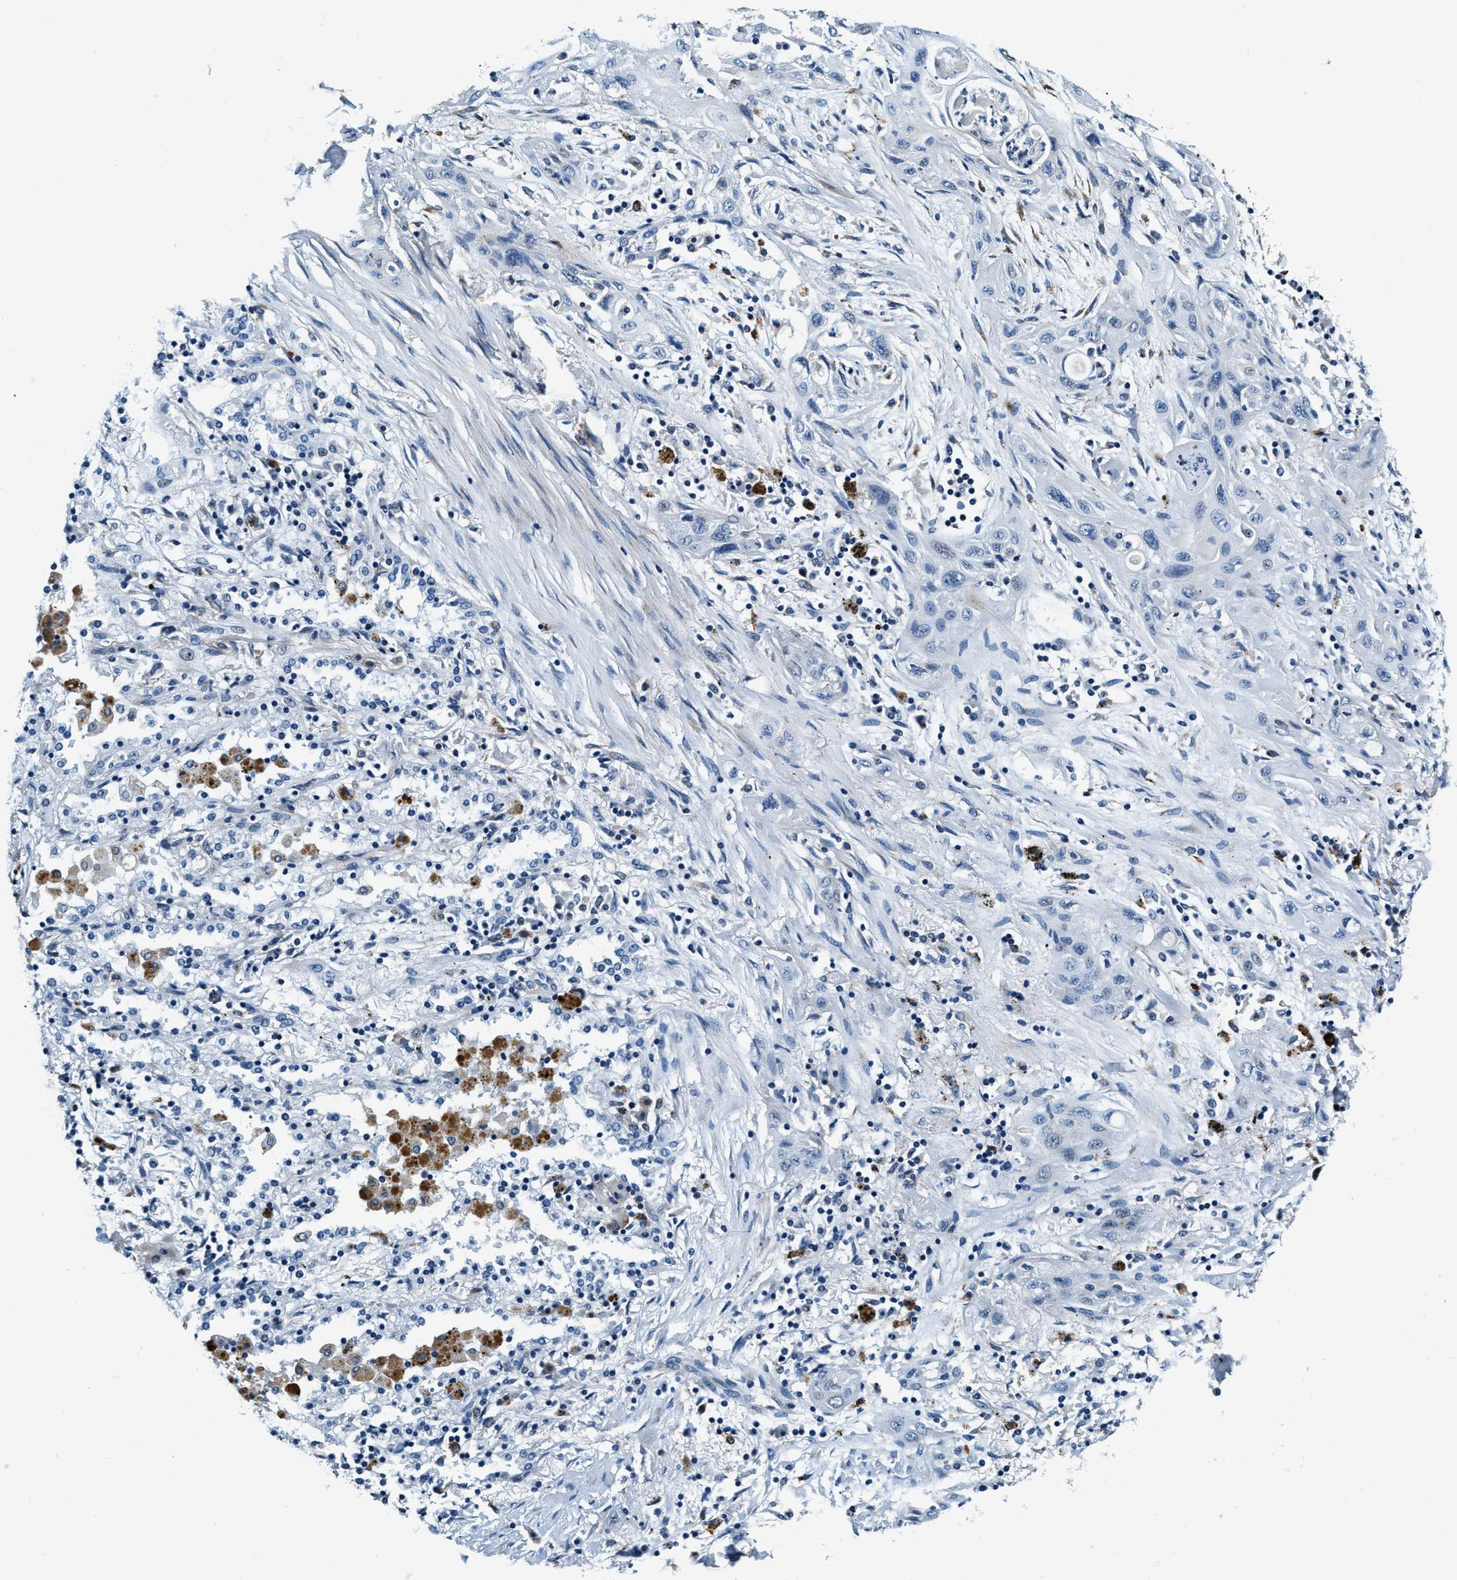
{"staining": {"intensity": "negative", "quantity": "none", "location": "none"}, "tissue": "lung cancer", "cell_type": "Tumor cells", "image_type": "cancer", "snomed": [{"axis": "morphology", "description": "Squamous cell carcinoma, NOS"}, {"axis": "topography", "description": "Lung"}], "caption": "Immunohistochemical staining of human lung cancer (squamous cell carcinoma) demonstrates no significant expression in tumor cells.", "gene": "C2orf66", "patient": {"sex": "female", "age": 47}}